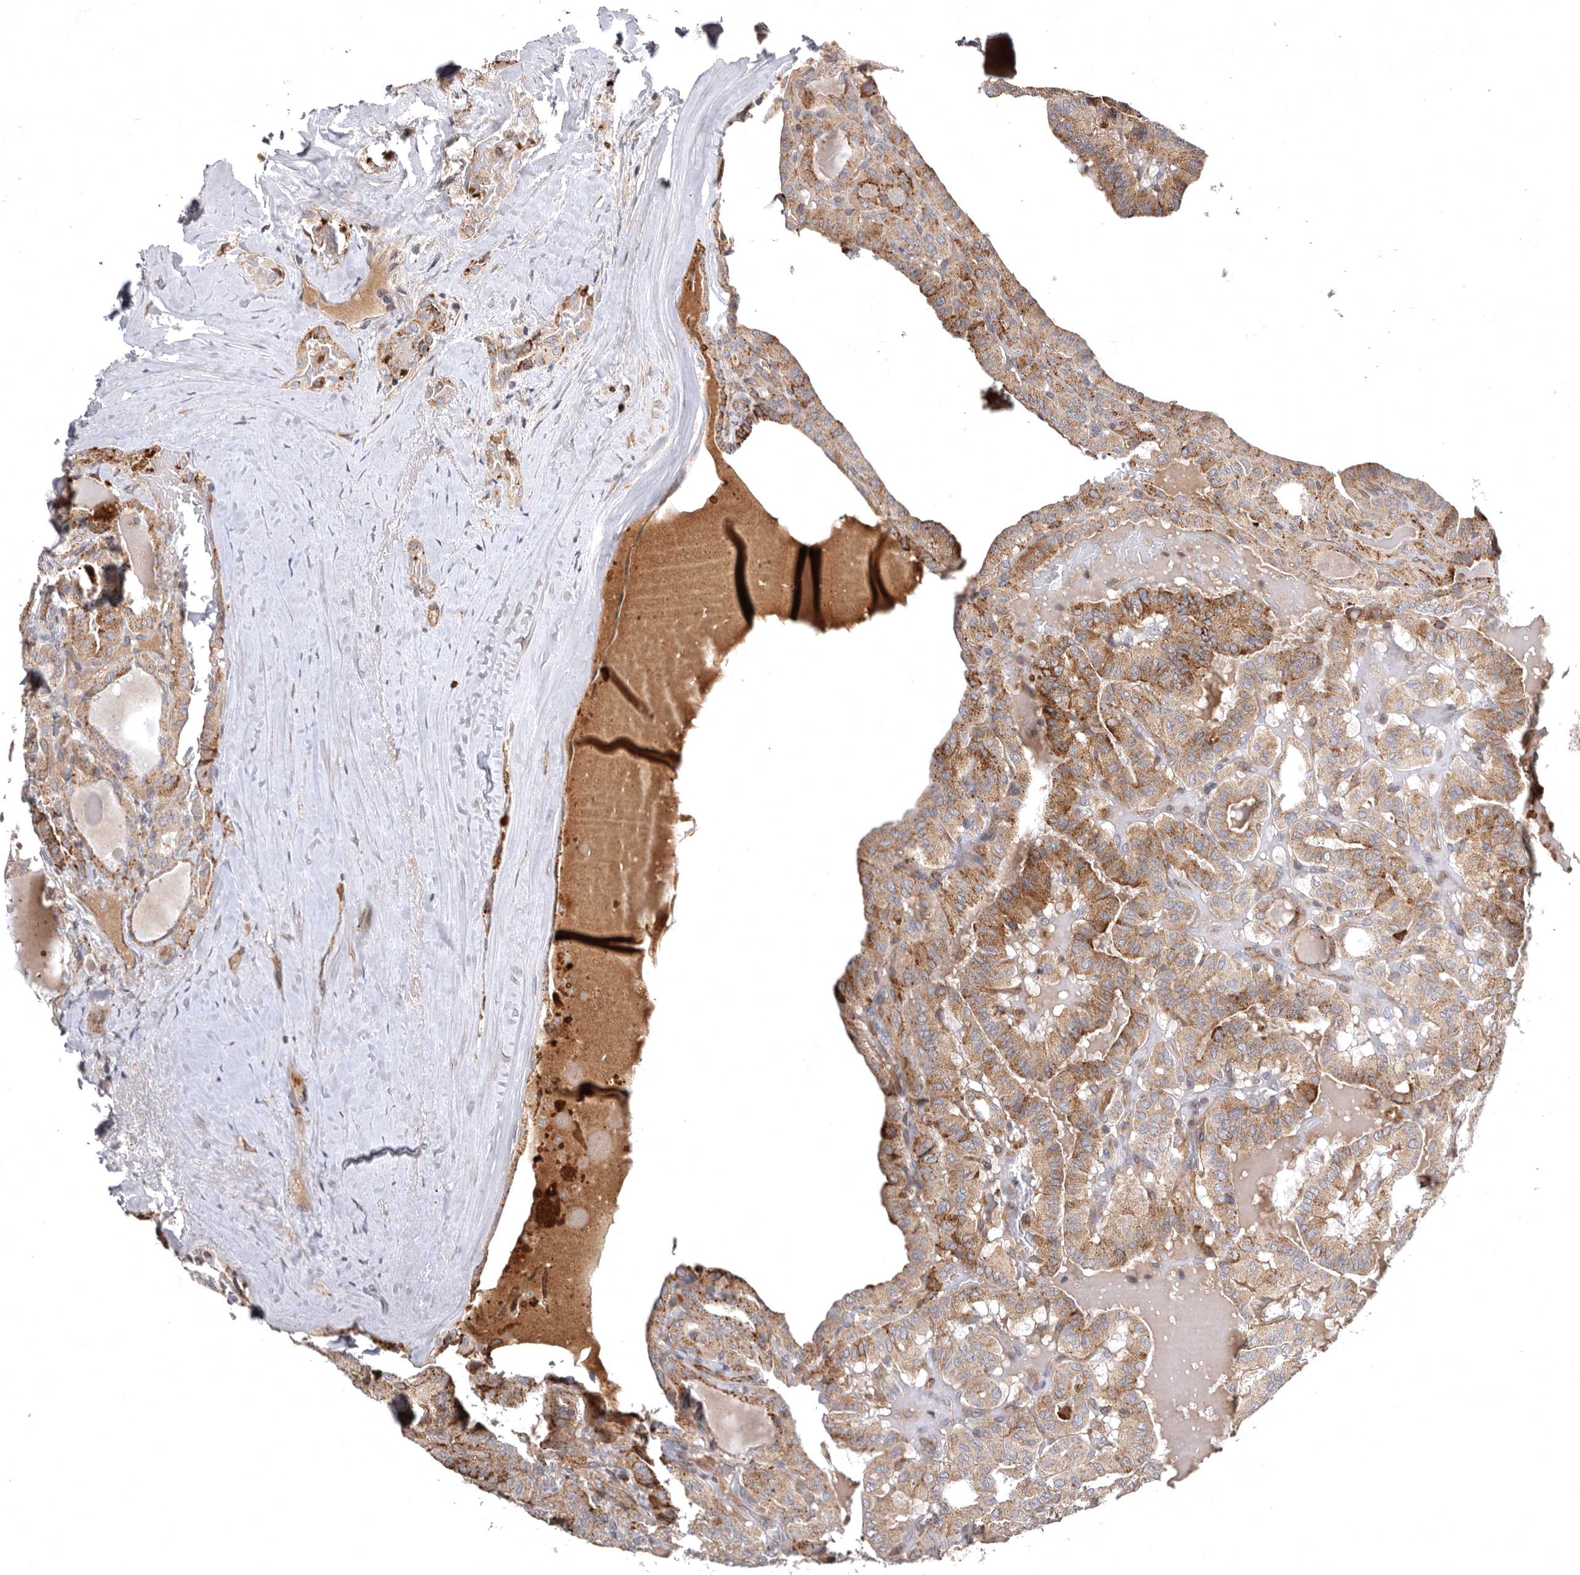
{"staining": {"intensity": "moderate", "quantity": ">75%", "location": "cytoplasmic/membranous"}, "tissue": "head and neck cancer", "cell_type": "Tumor cells", "image_type": "cancer", "snomed": [{"axis": "morphology", "description": "Squamous cell carcinoma, NOS"}, {"axis": "topography", "description": "Oral tissue"}, {"axis": "topography", "description": "Head-Neck"}], "caption": "Head and neck cancer stained for a protein reveals moderate cytoplasmic/membranous positivity in tumor cells.", "gene": "ADCY2", "patient": {"sex": "female", "age": 50}}